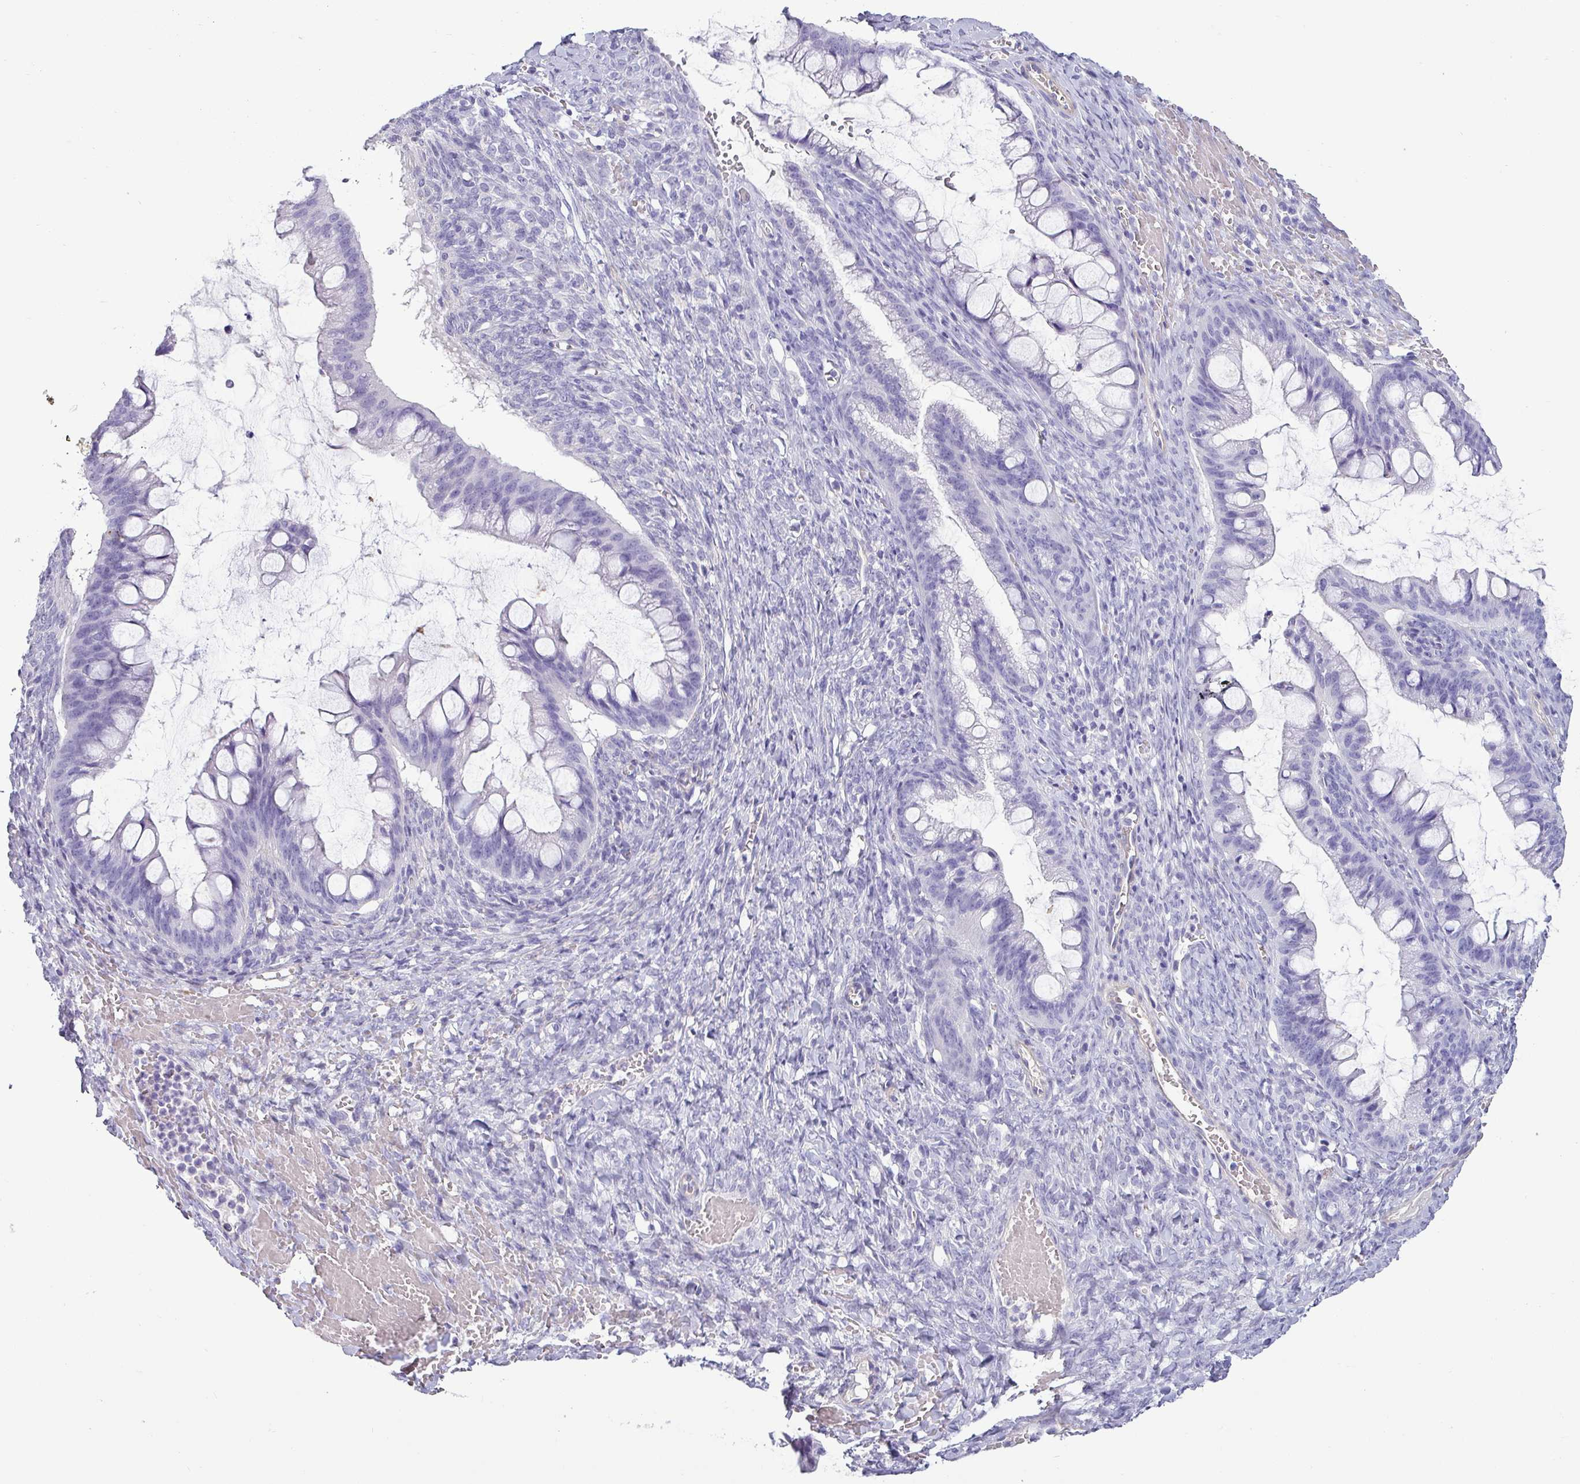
{"staining": {"intensity": "negative", "quantity": "none", "location": "none"}, "tissue": "ovarian cancer", "cell_type": "Tumor cells", "image_type": "cancer", "snomed": [{"axis": "morphology", "description": "Cystadenocarcinoma, mucinous, NOS"}, {"axis": "topography", "description": "Ovary"}], "caption": "There is no significant positivity in tumor cells of ovarian mucinous cystadenocarcinoma.", "gene": "VCX2", "patient": {"sex": "female", "age": 73}}